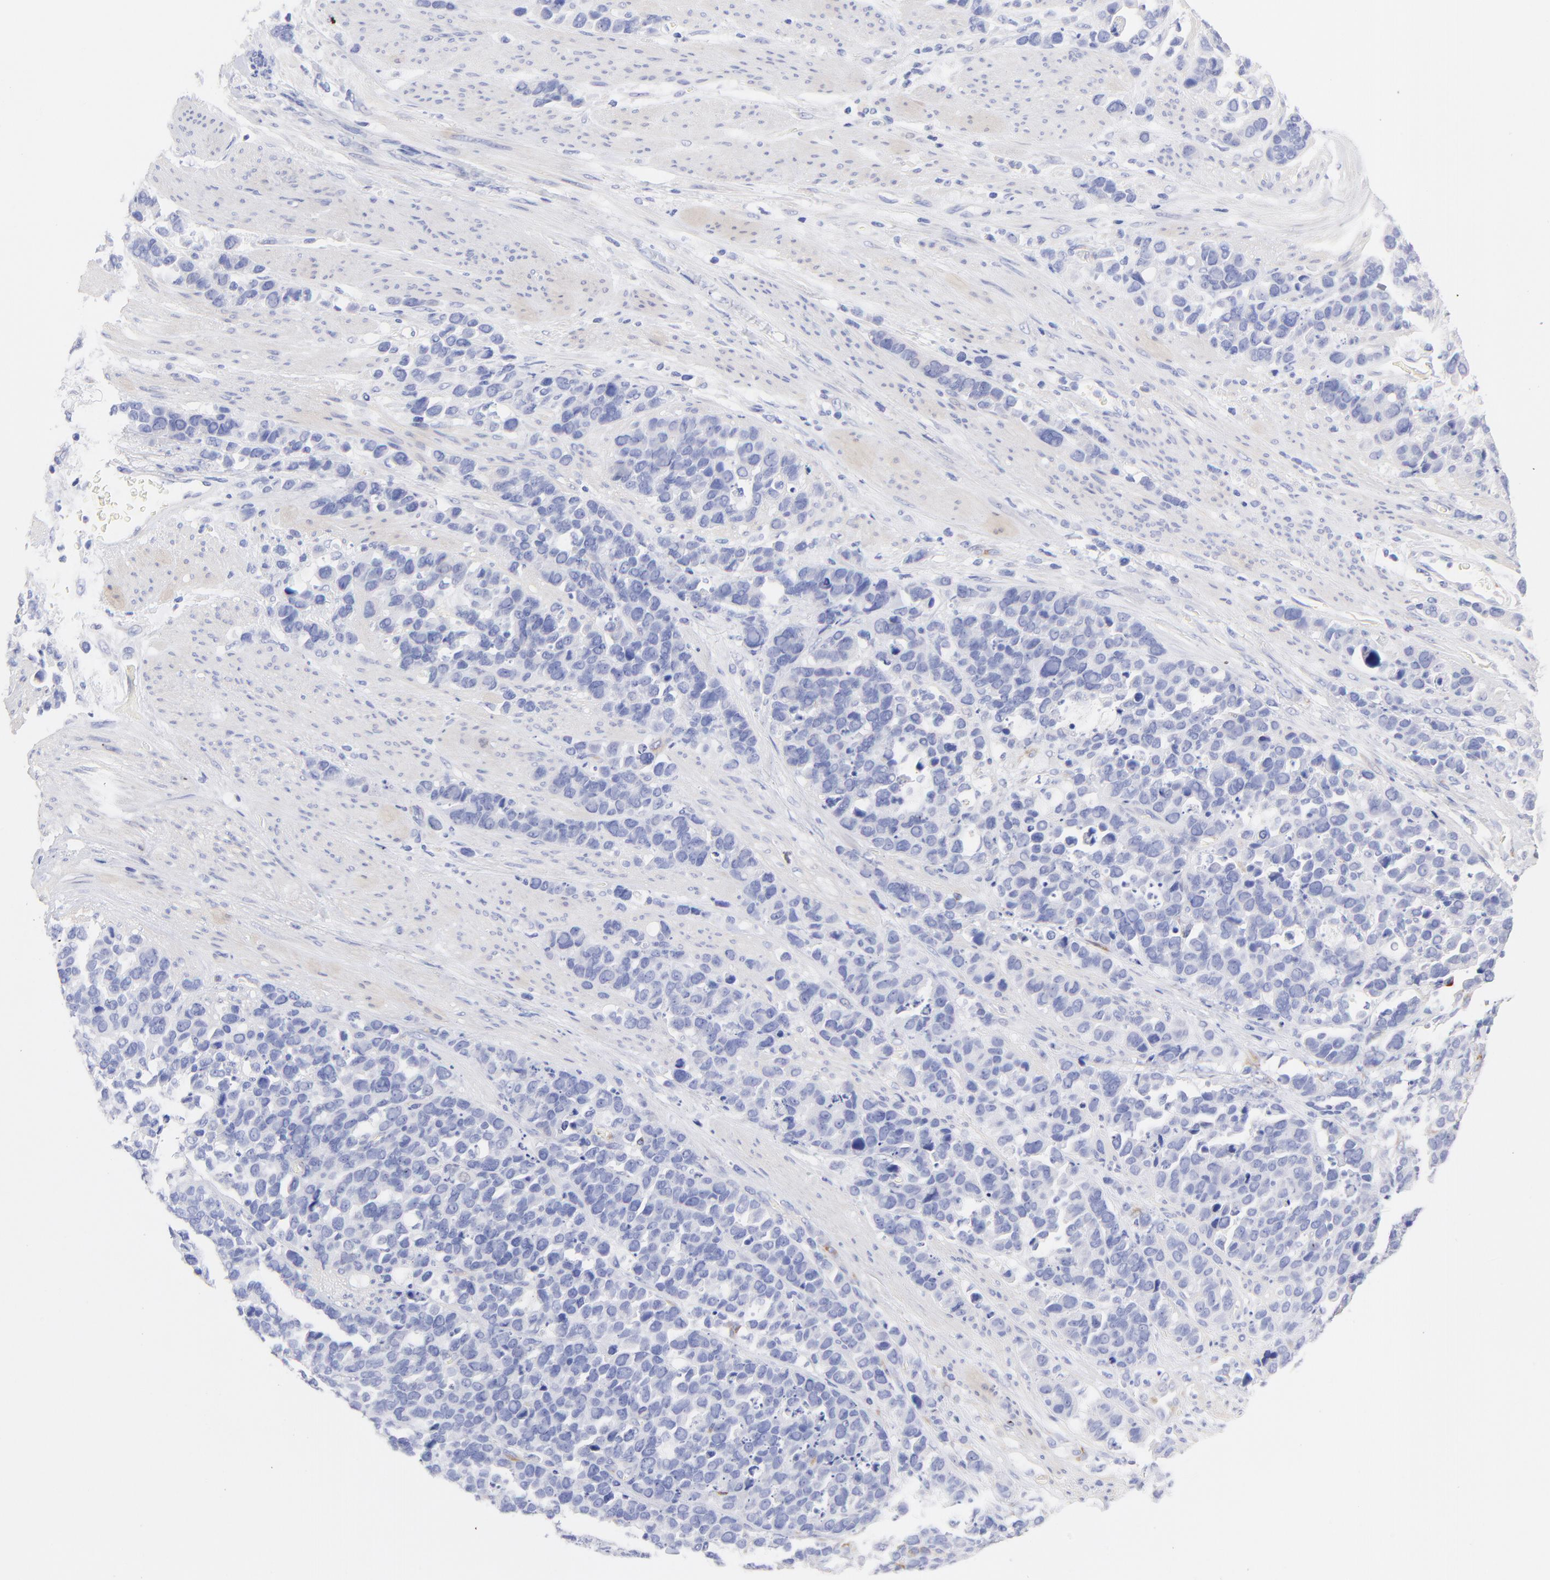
{"staining": {"intensity": "negative", "quantity": "none", "location": "none"}, "tissue": "stomach cancer", "cell_type": "Tumor cells", "image_type": "cancer", "snomed": [{"axis": "morphology", "description": "Adenocarcinoma, NOS"}, {"axis": "topography", "description": "Stomach, upper"}], "caption": "This is an IHC micrograph of human adenocarcinoma (stomach). There is no staining in tumor cells.", "gene": "C1QTNF6", "patient": {"sex": "male", "age": 71}}